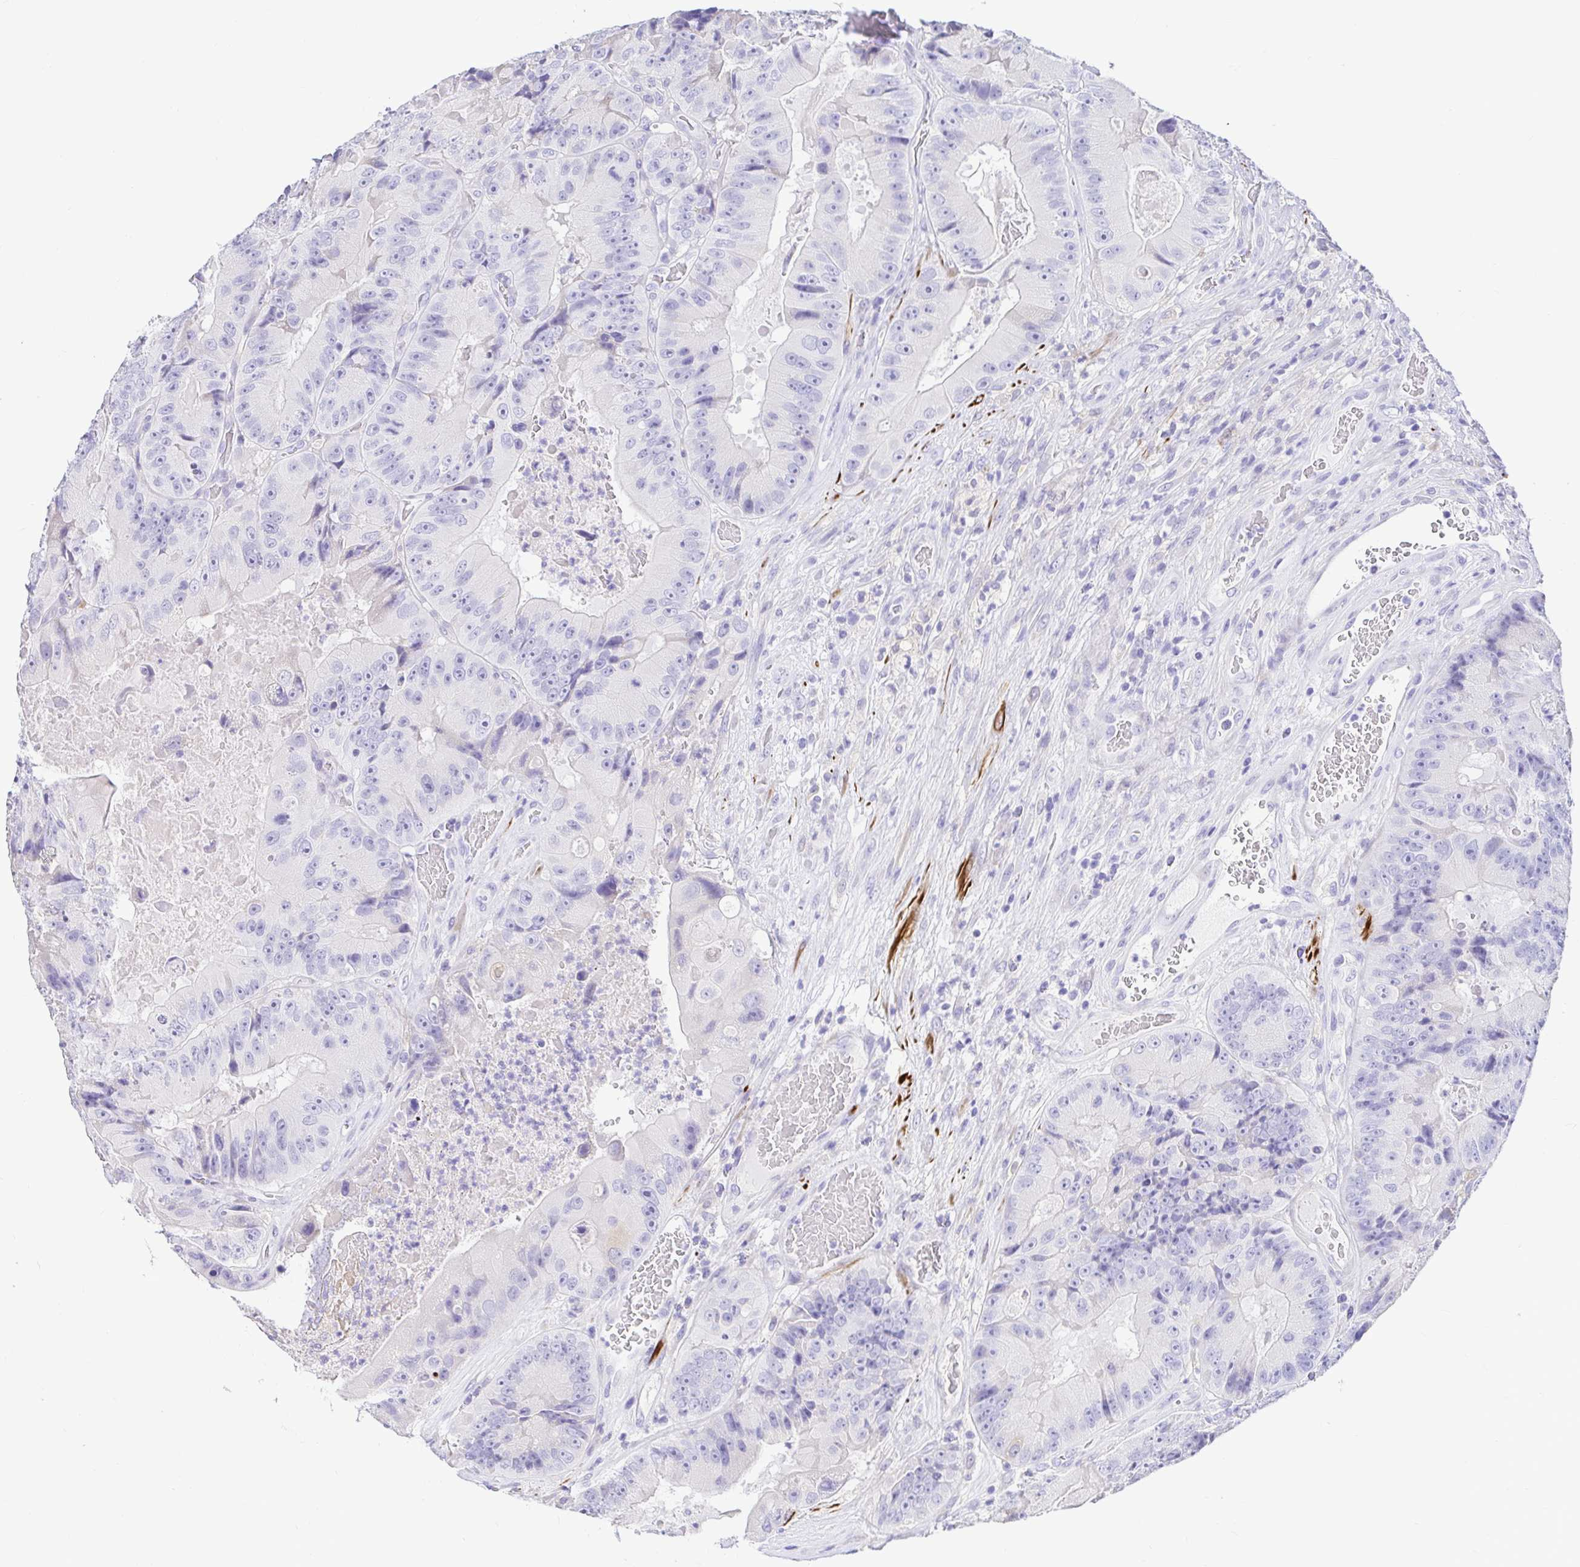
{"staining": {"intensity": "negative", "quantity": "none", "location": "none"}, "tissue": "colorectal cancer", "cell_type": "Tumor cells", "image_type": "cancer", "snomed": [{"axis": "morphology", "description": "Adenocarcinoma, NOS"}, {"axis": "topography", "description": "Colon"}], "caption": "The immunohistochemistry (IHC) histopathology image has no significant expression in tumor cells of colorectal adenocarcinoma tissue.", "gene": "BACE2", "patient": {"sex": "female", "age": 86}}